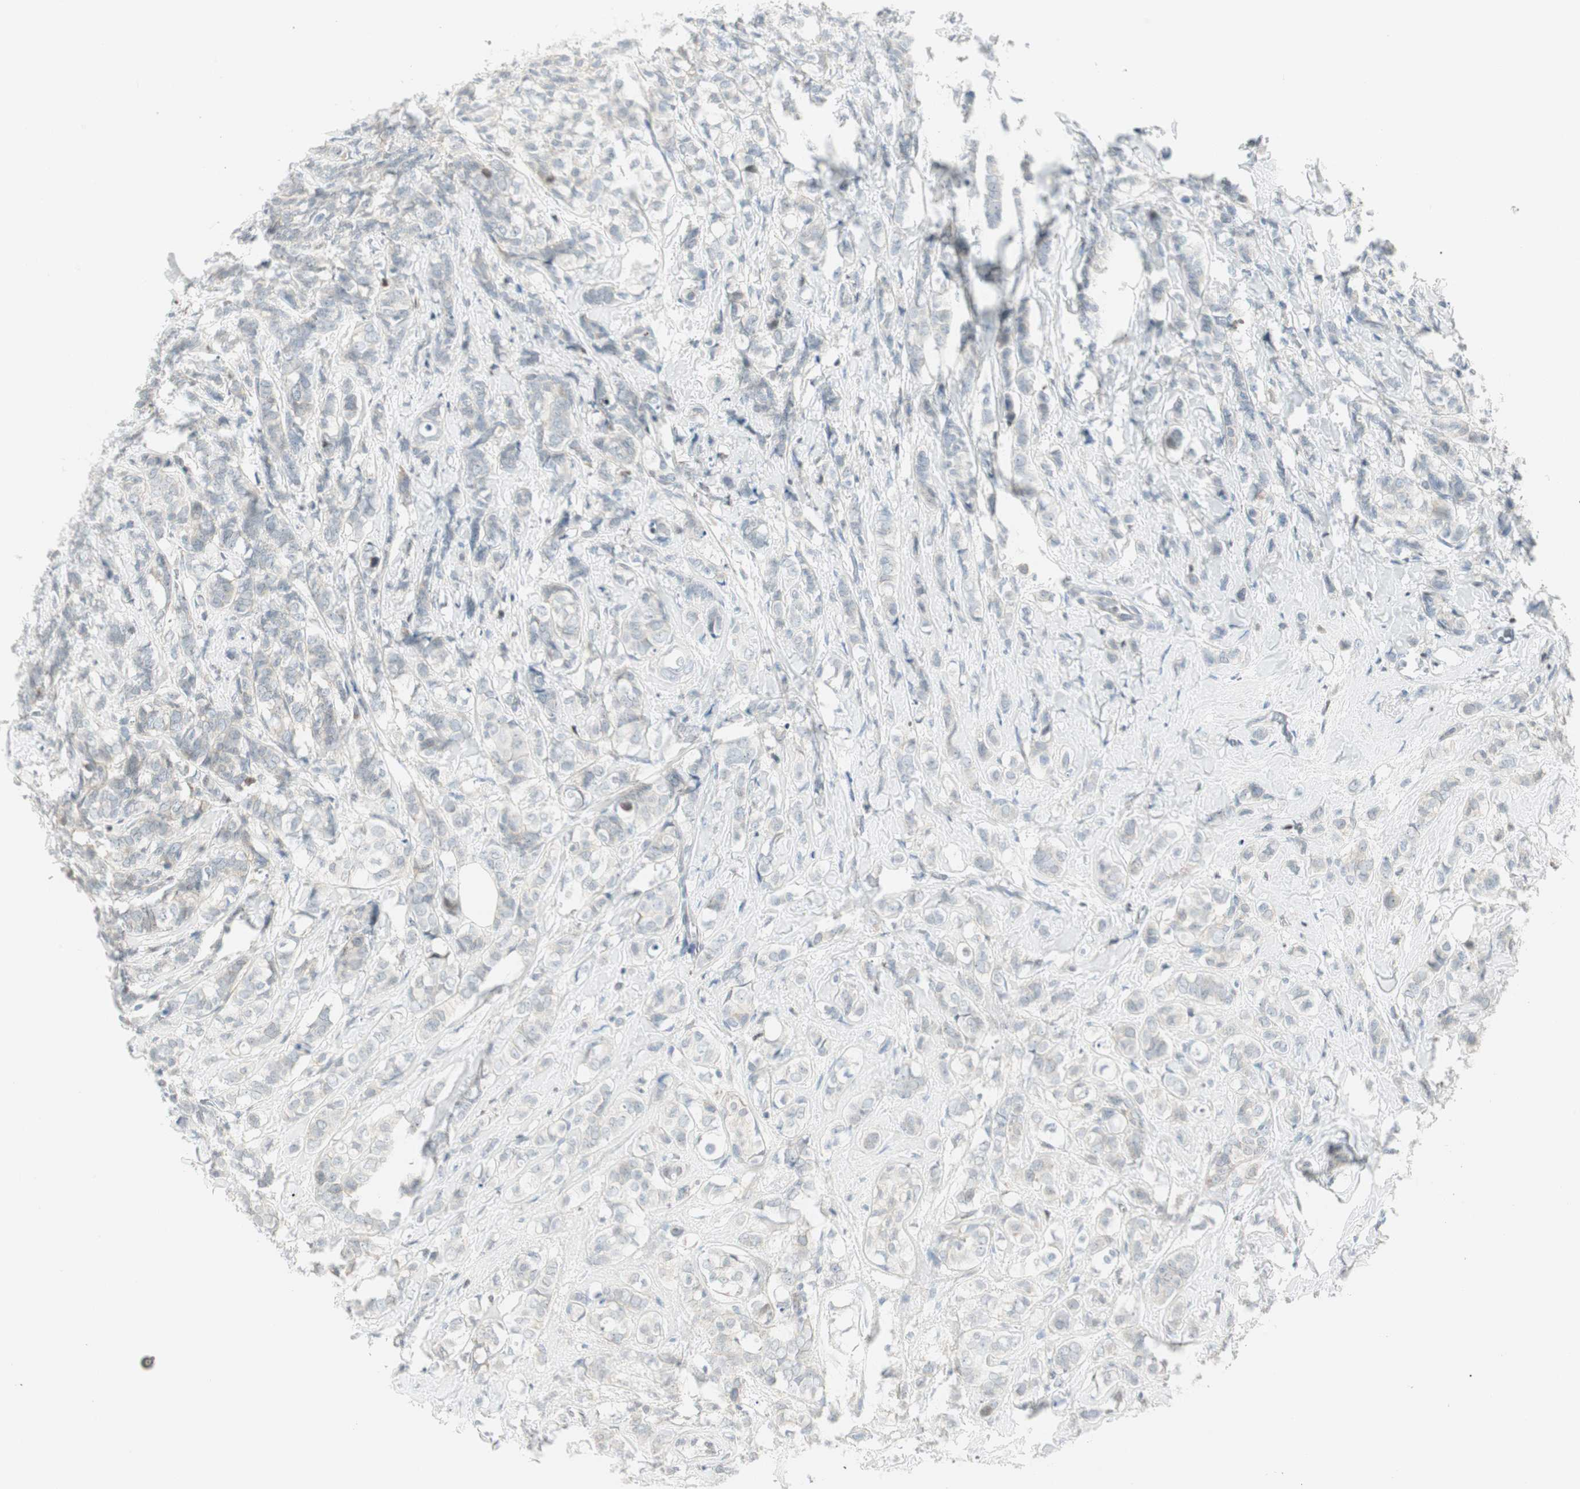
{"staining": {"intensity": "negative", "quantity": "none", "location": "none"}, "tissue": "breast cancer", "cell_type": "Tumor cells", "image_type": "cancer", "snomed": [{"axis": "morphology", "description": "Lobular carcinoma"}, {"axis": "topography", "description": "Breast"}], "caption": "Tumor cells show no significant positivity in breast cancer.", "gene": "PPP1CA", "patient": {"sex": "female", "age": 60}}